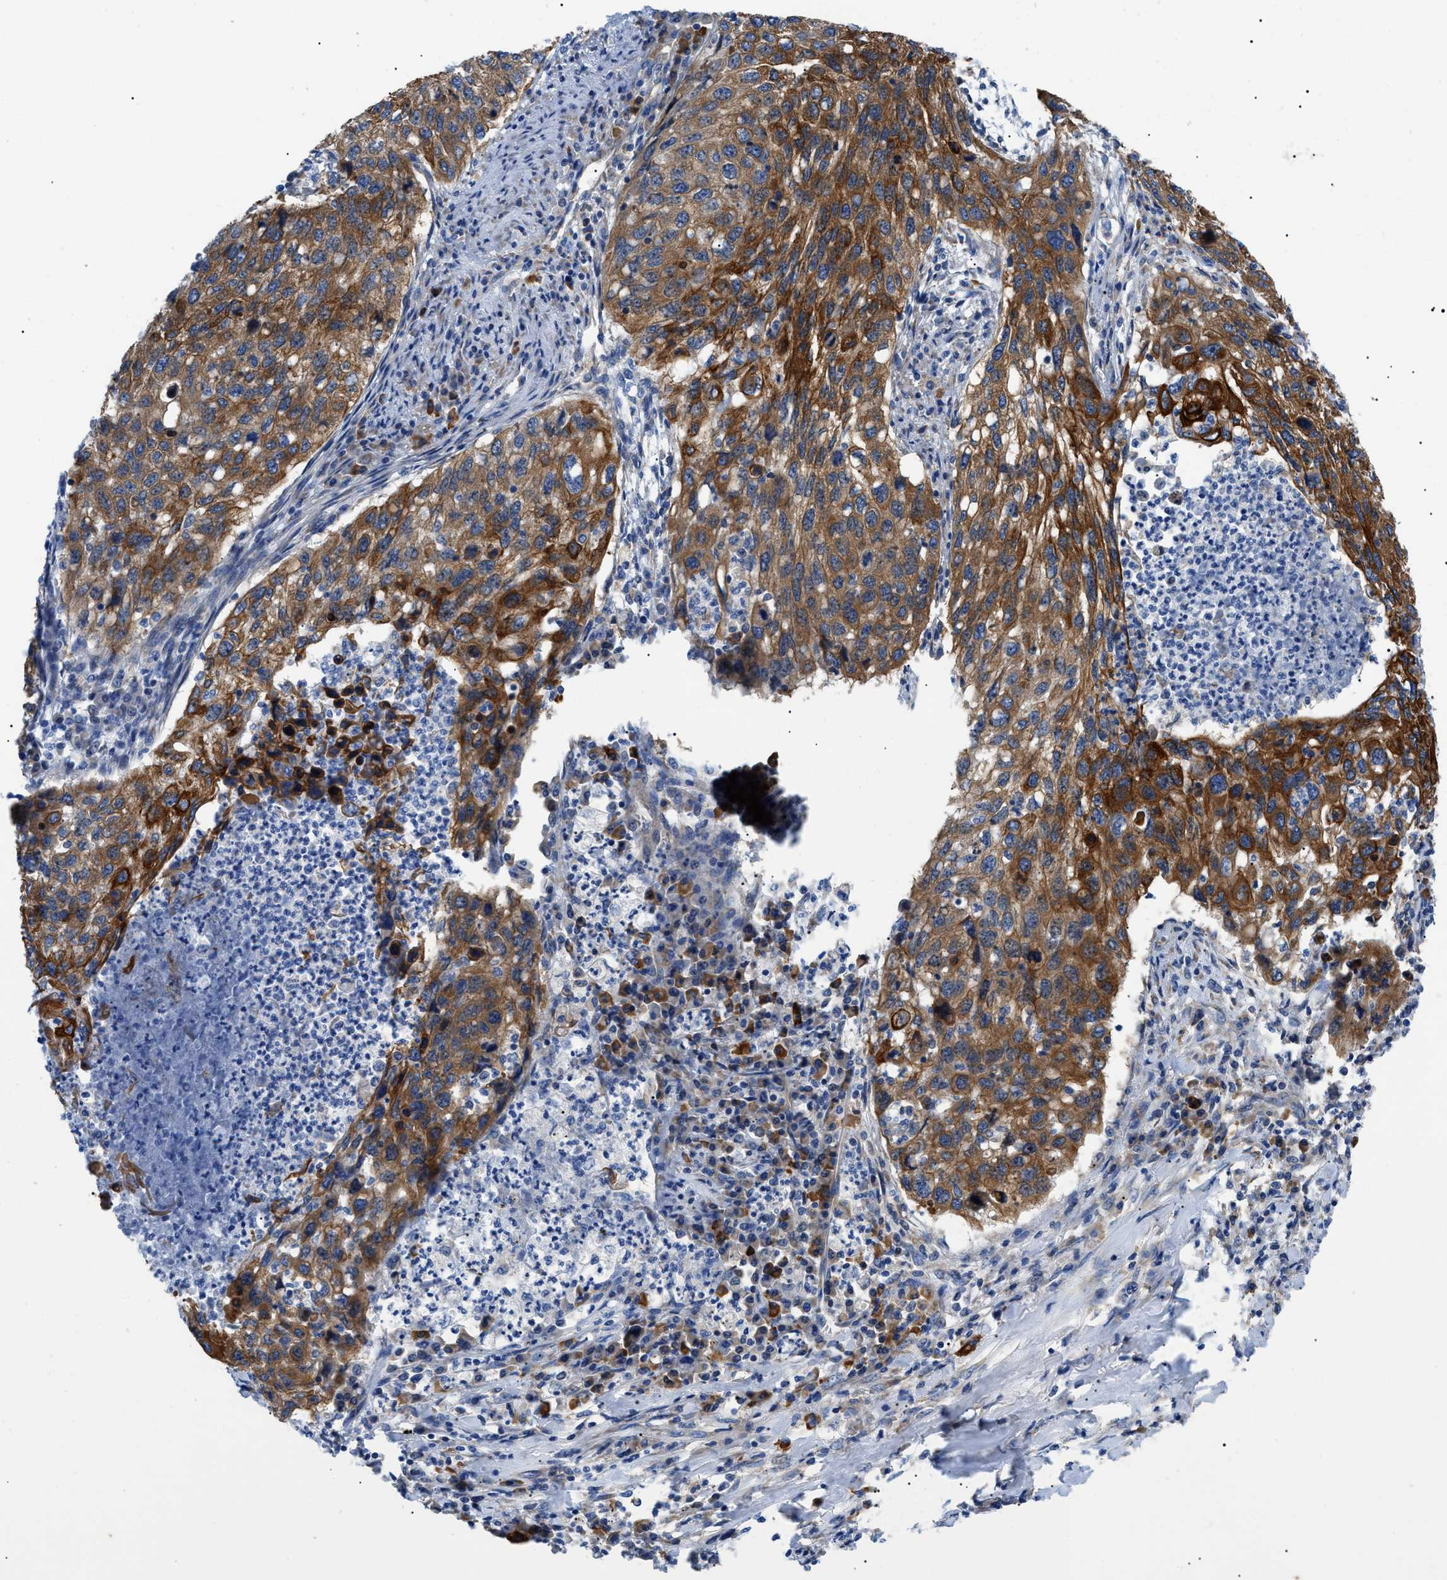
{"staining": {"intensity": "moderate", "quantity": ">75%", "location": "cytoplasmic/membranous"}, "tissue": "lung cancer", "cell_type": "Tumor cells", "image_type": "cancer", "snomed": [{"axis": "morphology", "description": "Squamous cell carcinoma, NOS"}, {"axis": "topography", "description": "Lung"}], "caption": "IHC photomicrograph of human squamous cell carcinoma (lung) stained for a protein (brown), which displays medium levels of moderate cytoplasmic/membranous positivity in about >75% of tumor cells.", "gene": "HSPB8", "patient": {"sex": "female", "age": 63}}